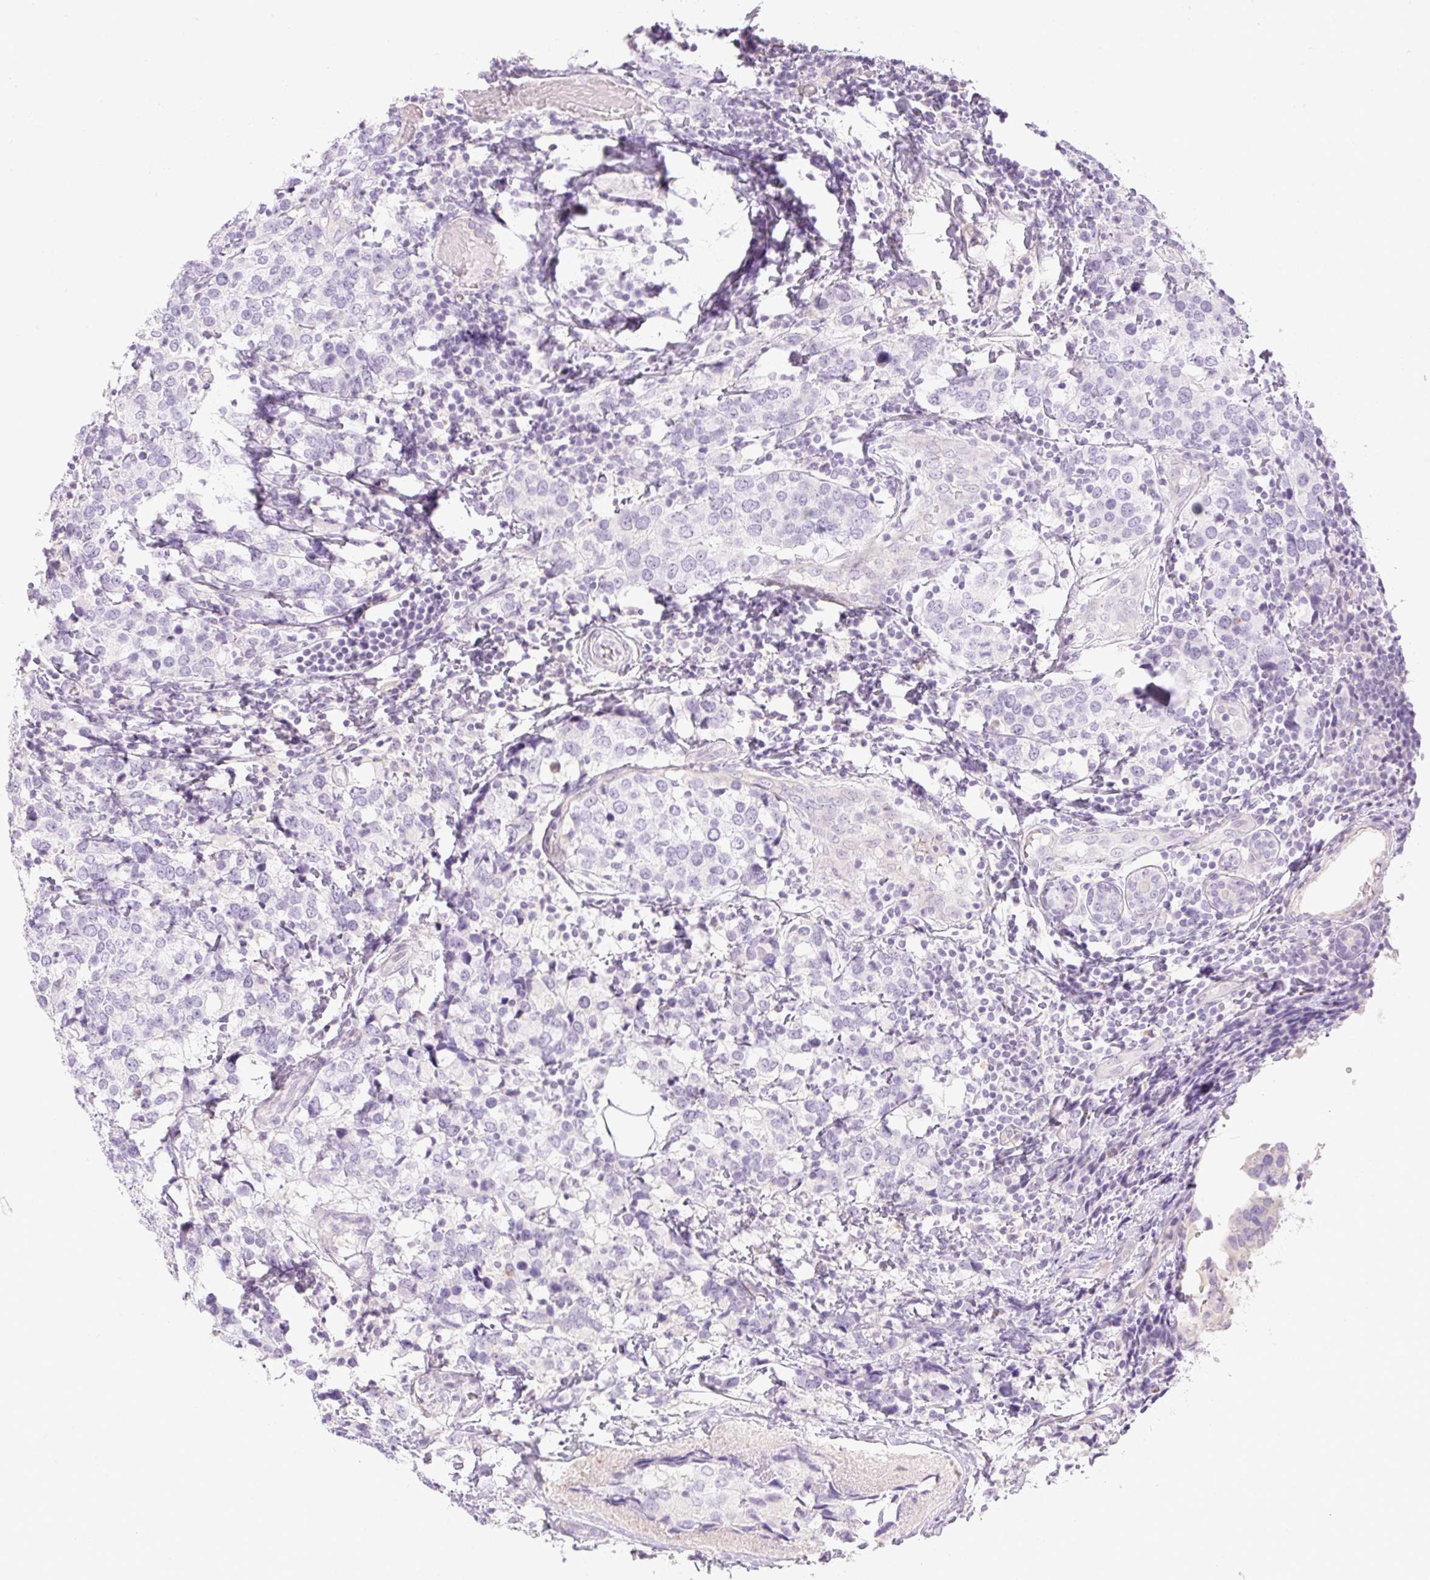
{"staining": {"intensity": "negative", "quantity": "none", "location": "none"}, "tissue": "breast cancer", "cell_type": "Tumor cells", "image_type": "cancer", "snomed": [{"axis": "morphology", "description": "Lobular carcinoma"}, {"axis": "topography", "description": "Breast"}], "caption": "Protein analysis of breast cancer (lobular carcinoma) displays no significant positivity in tumor cells.", "gene": "MIA2", "patient": {"sex": "female", "age": 59}}